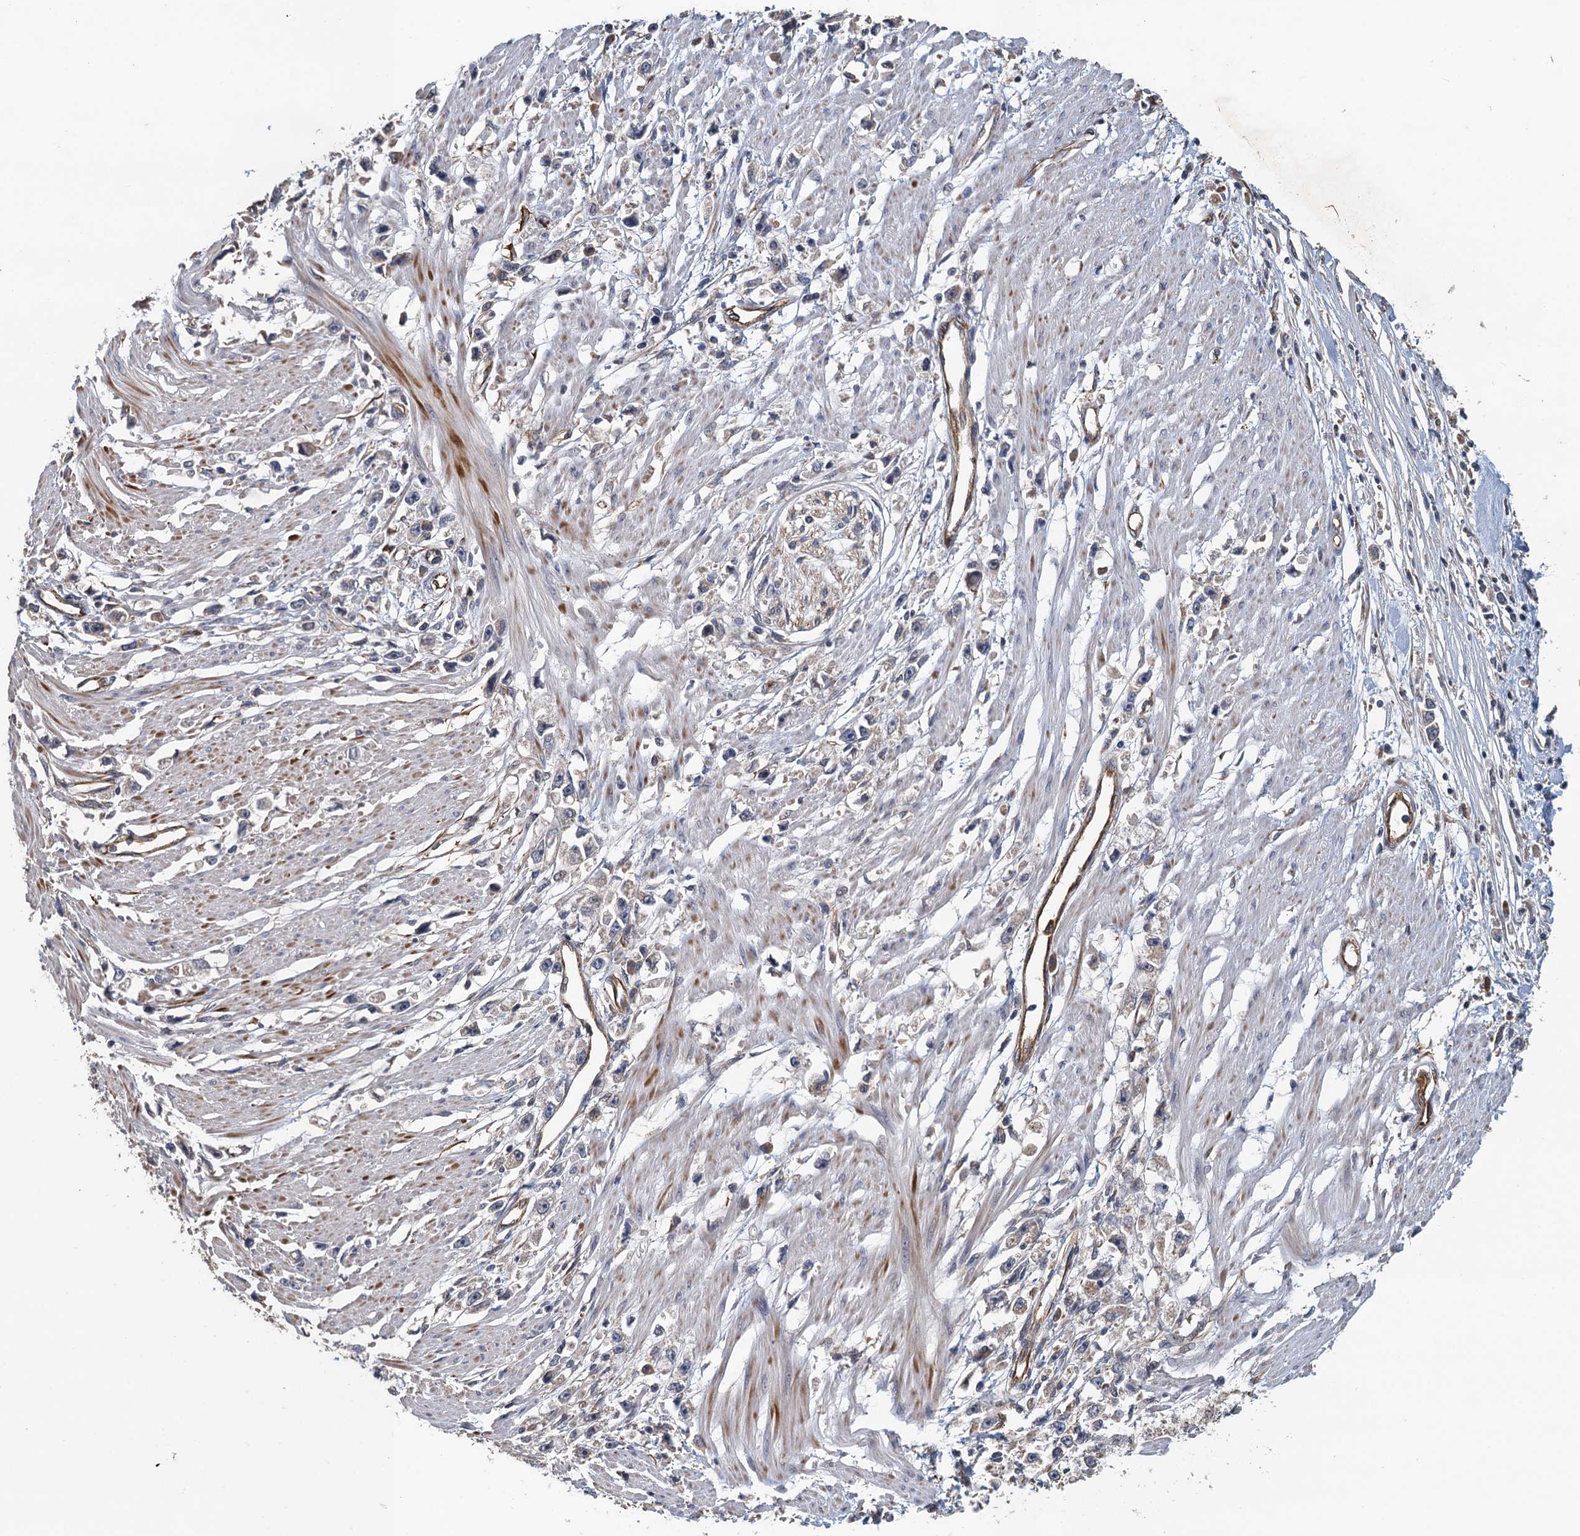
{"staining": {"intensity": "negative", "quantity": "none", "location": "none"}, "tissue": "stomach cancer", "cell_type": "Tumor cells", "image_type": "cancer", "snomed": [{"axis": "morphology", "description": "Adenocarcinoma, NOS"}, {"axis": "topography", "description": "Stomach"}], "caption": "This is an immunohistochemistry (IHC) photomicrograph of stomach adenocarcinoma. There is no expression in tumor cells.", "gene": "ACSBG1", "patient": {"sex": "female", "age": 59}}